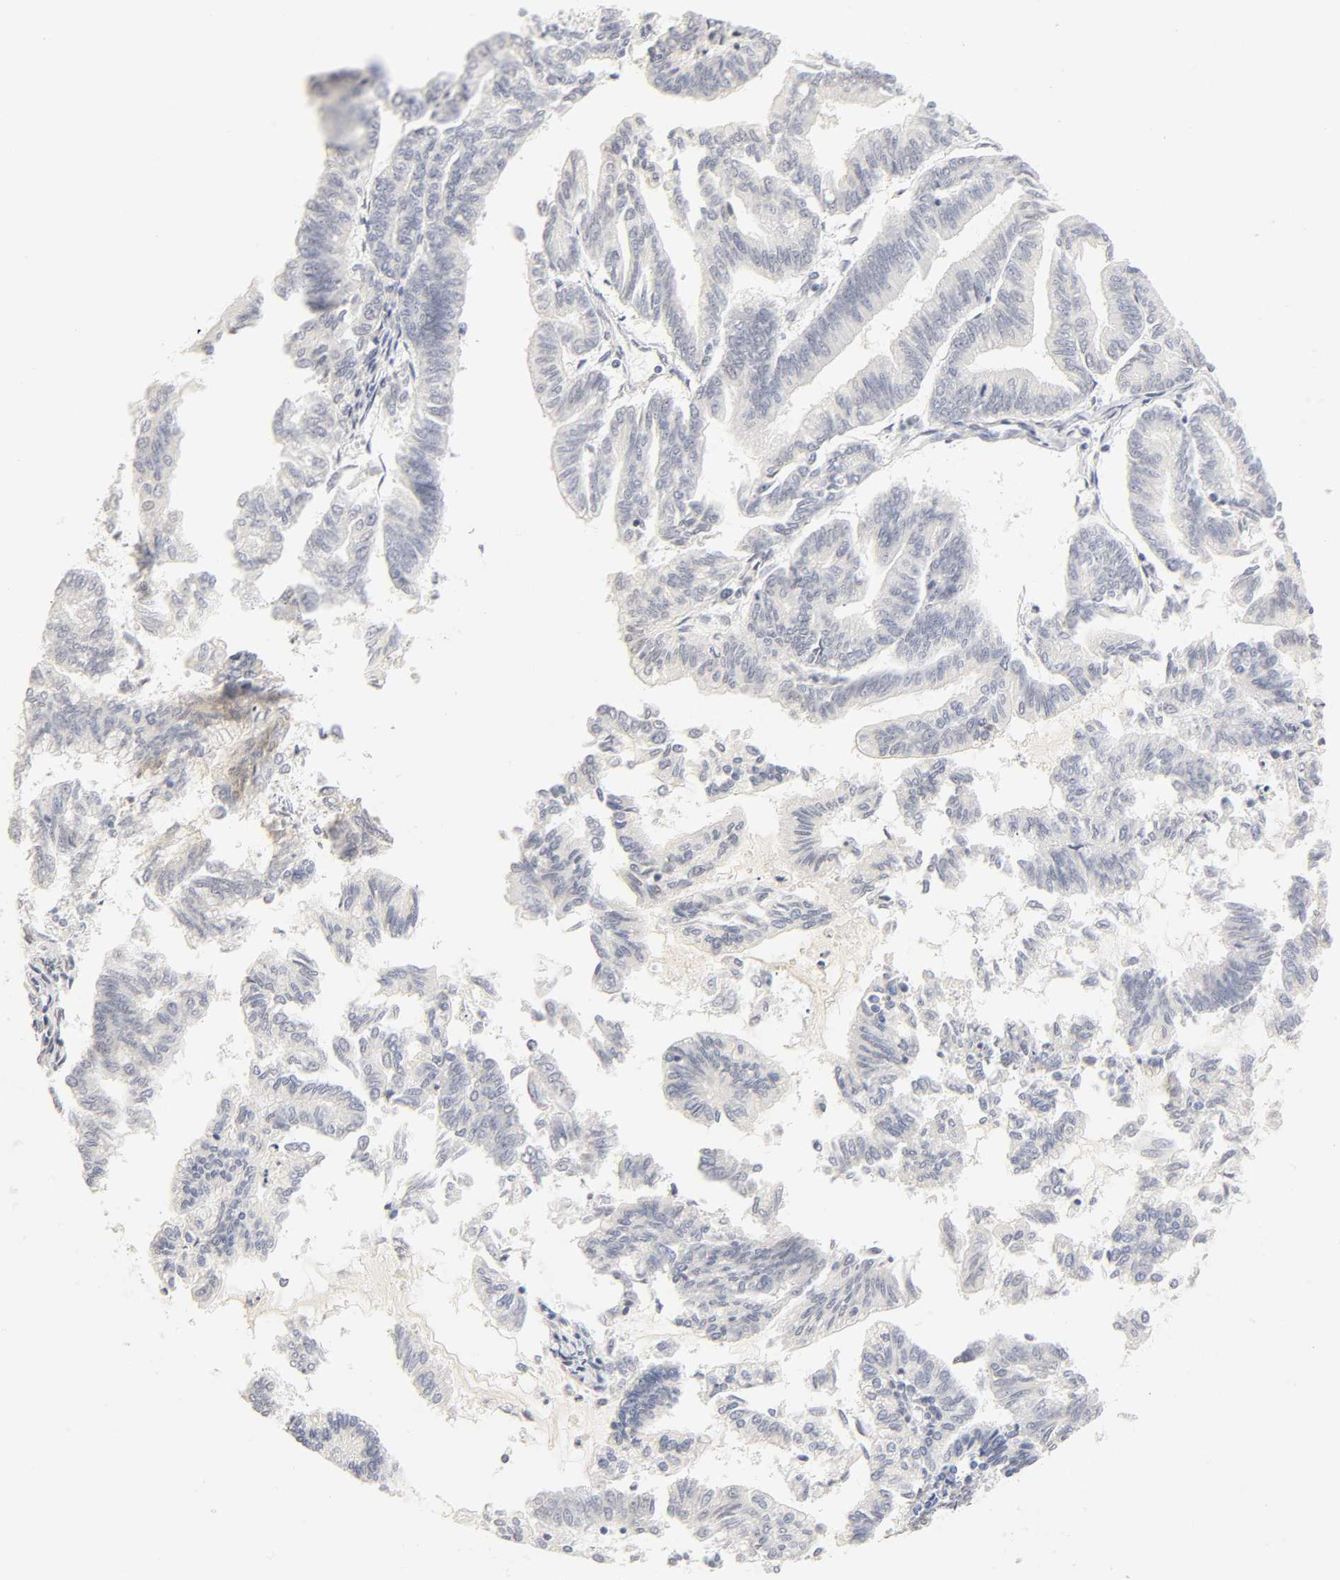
{"staining": {"intensity": "negative", "quantity": "none", "location": "none"}, "tissue": "endometrial cancer", "cell_type": "Tumor cells", "image_type": "cancer", "snomed": [{"axis": "morphology", "description": "Adenocarcinoma, NOS"}, {"axis": "topography", "description": "Endometrium"}], "caption": "Immunohistochemical staining of human endometrial adenocarcinoma exhibits no significant staining in tumor cells.", "gene": "MNAT1", "patient": {"sex": "female", "age": 79}}